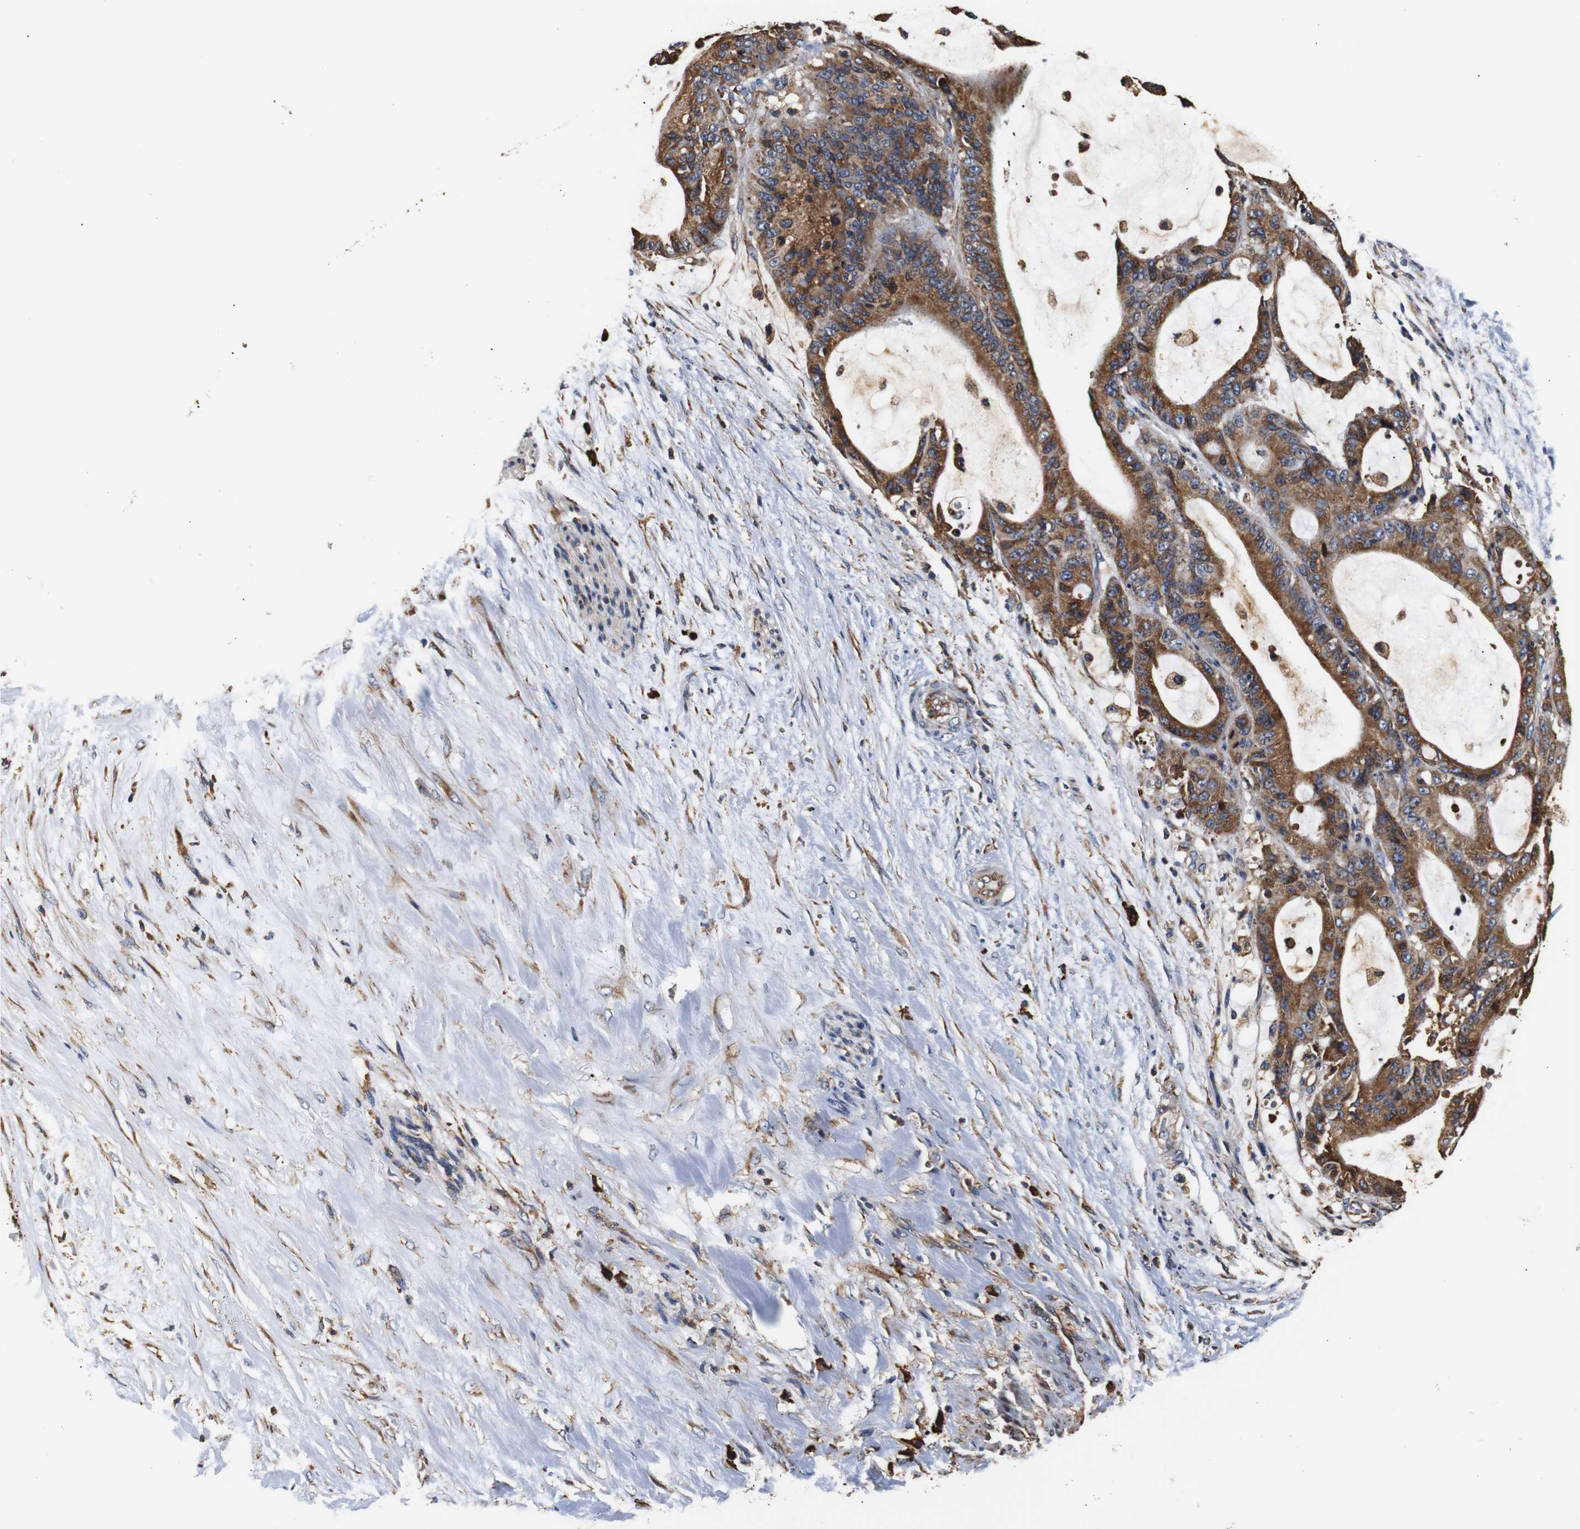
{"staining": {"intensity": "moderate", "quantity": ">75%", "location": "cytoplasmic/membranous"}, "tissue": "liver cancer", "cell_type": "Tumor cells", "image_type": "cancer", "snomed": [{"axis": "morphology", "description": "Cholangiocarcinoma"}, {"axis": "topography", "description": "Liver"}], "caption": "Liver cancer (cholangiocarcinoma) tissue demonstrates moderate cytoplasmic/membranous positivity in about >75% of tumor cells, visualized by immunohistochemistry. The staining was performed using DAB, with brown indicating positive protein expression. Nuclei are stained blue with hematoxylin.", "gene": "HHIP", "patient": {"sex": "female", "age": 73}}